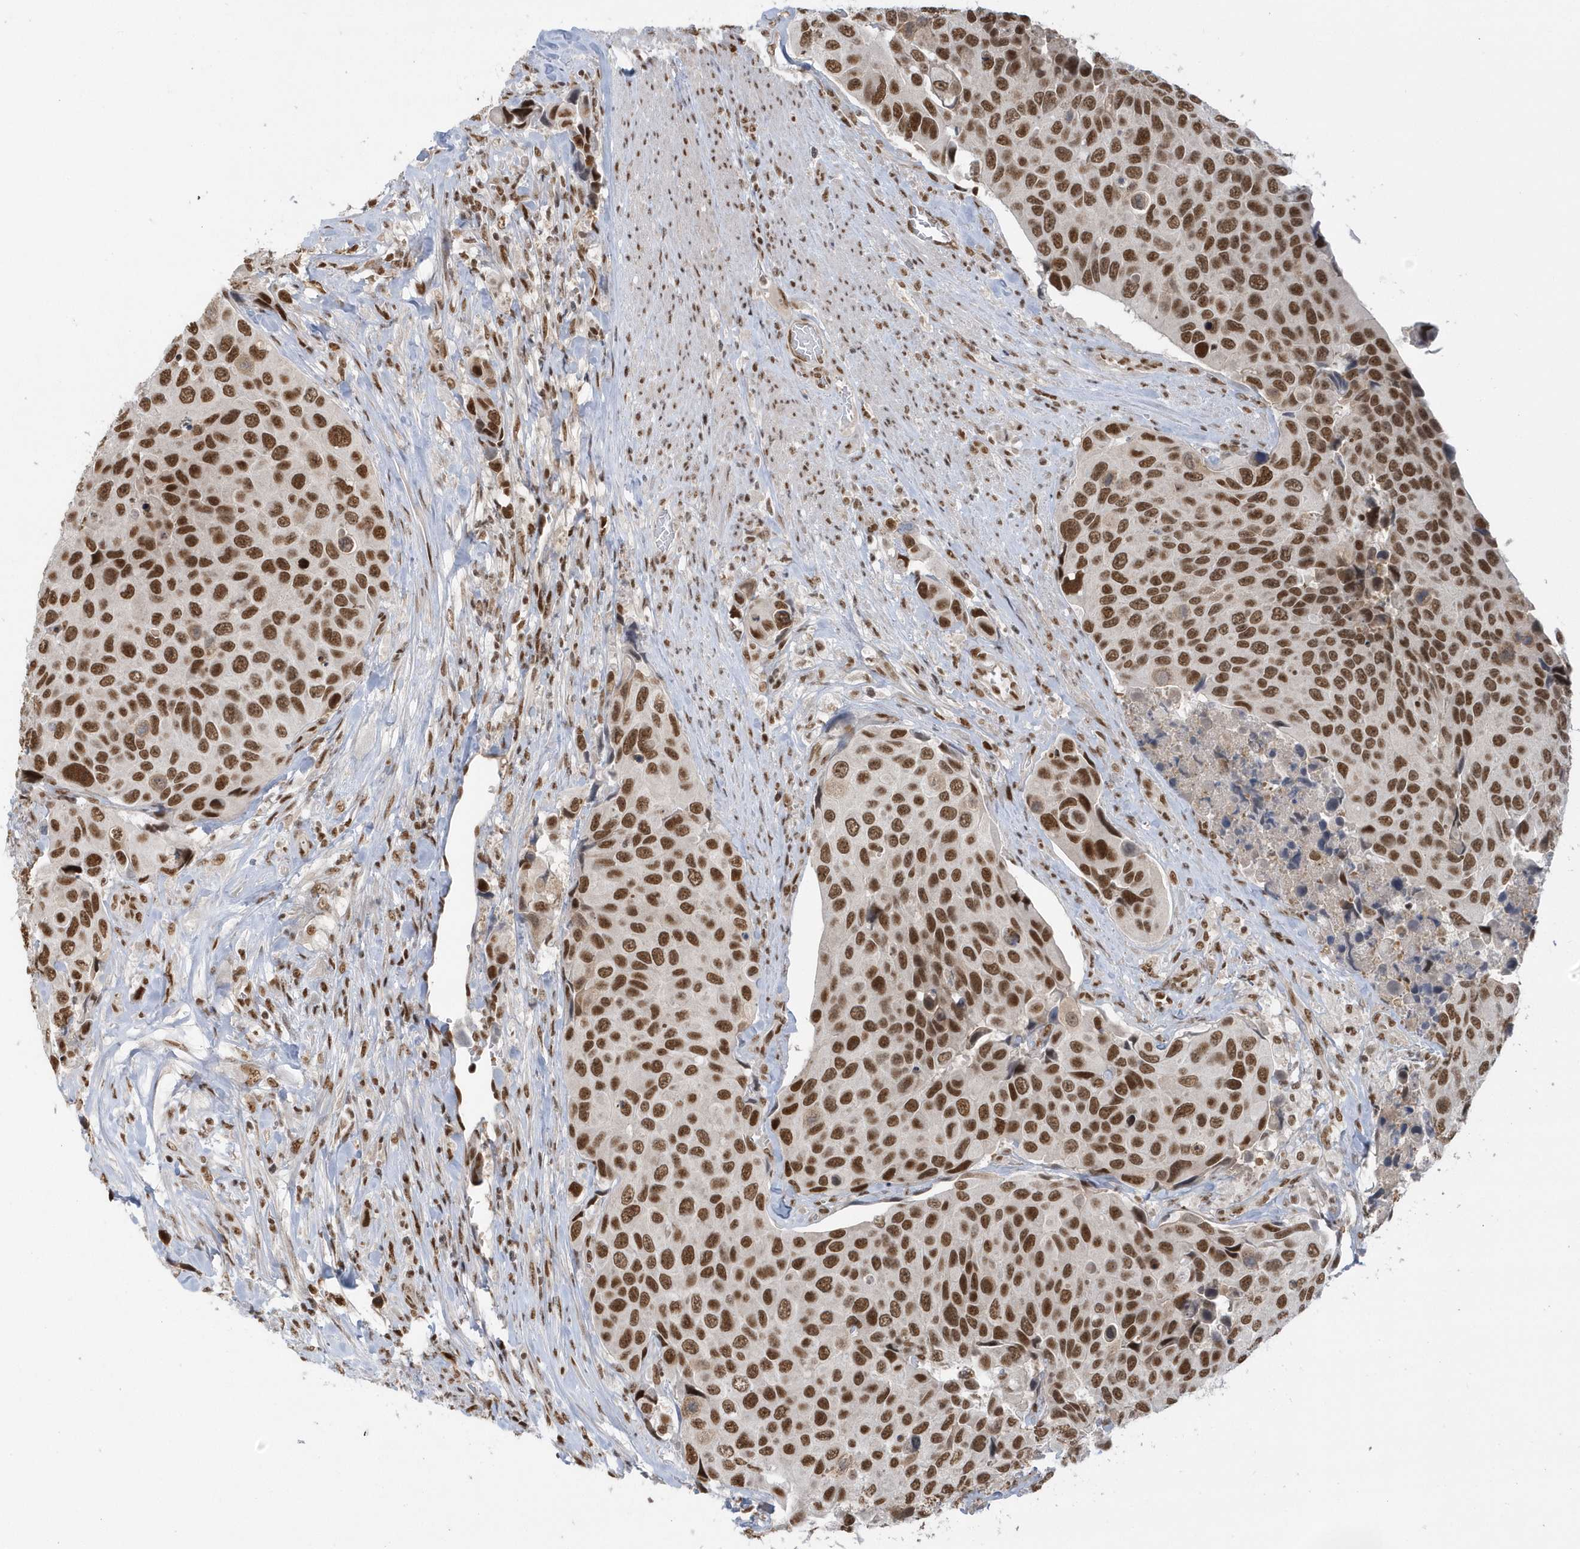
{"staining": {"intensity": "moderate", "quantity": ">75%", "location": "nuclear"}, "tissue": "urothelial cancer", "cell_type": "Tumor cells", "image_type": "cancer", "snomed": [{"axis": "morphology", "description": "Urothelial carcinoma, High grade"}, {"axis": "topography", "description": "Urinary bladder"}], "caption": "The photomicrograph shows immunohistochemical staining of urothelial cancer. There is moderate nuclear expression is present in about >75% of tumor cells.", "gene": "SEPHS1", "patient": {"sex": "male", "age": 74}}